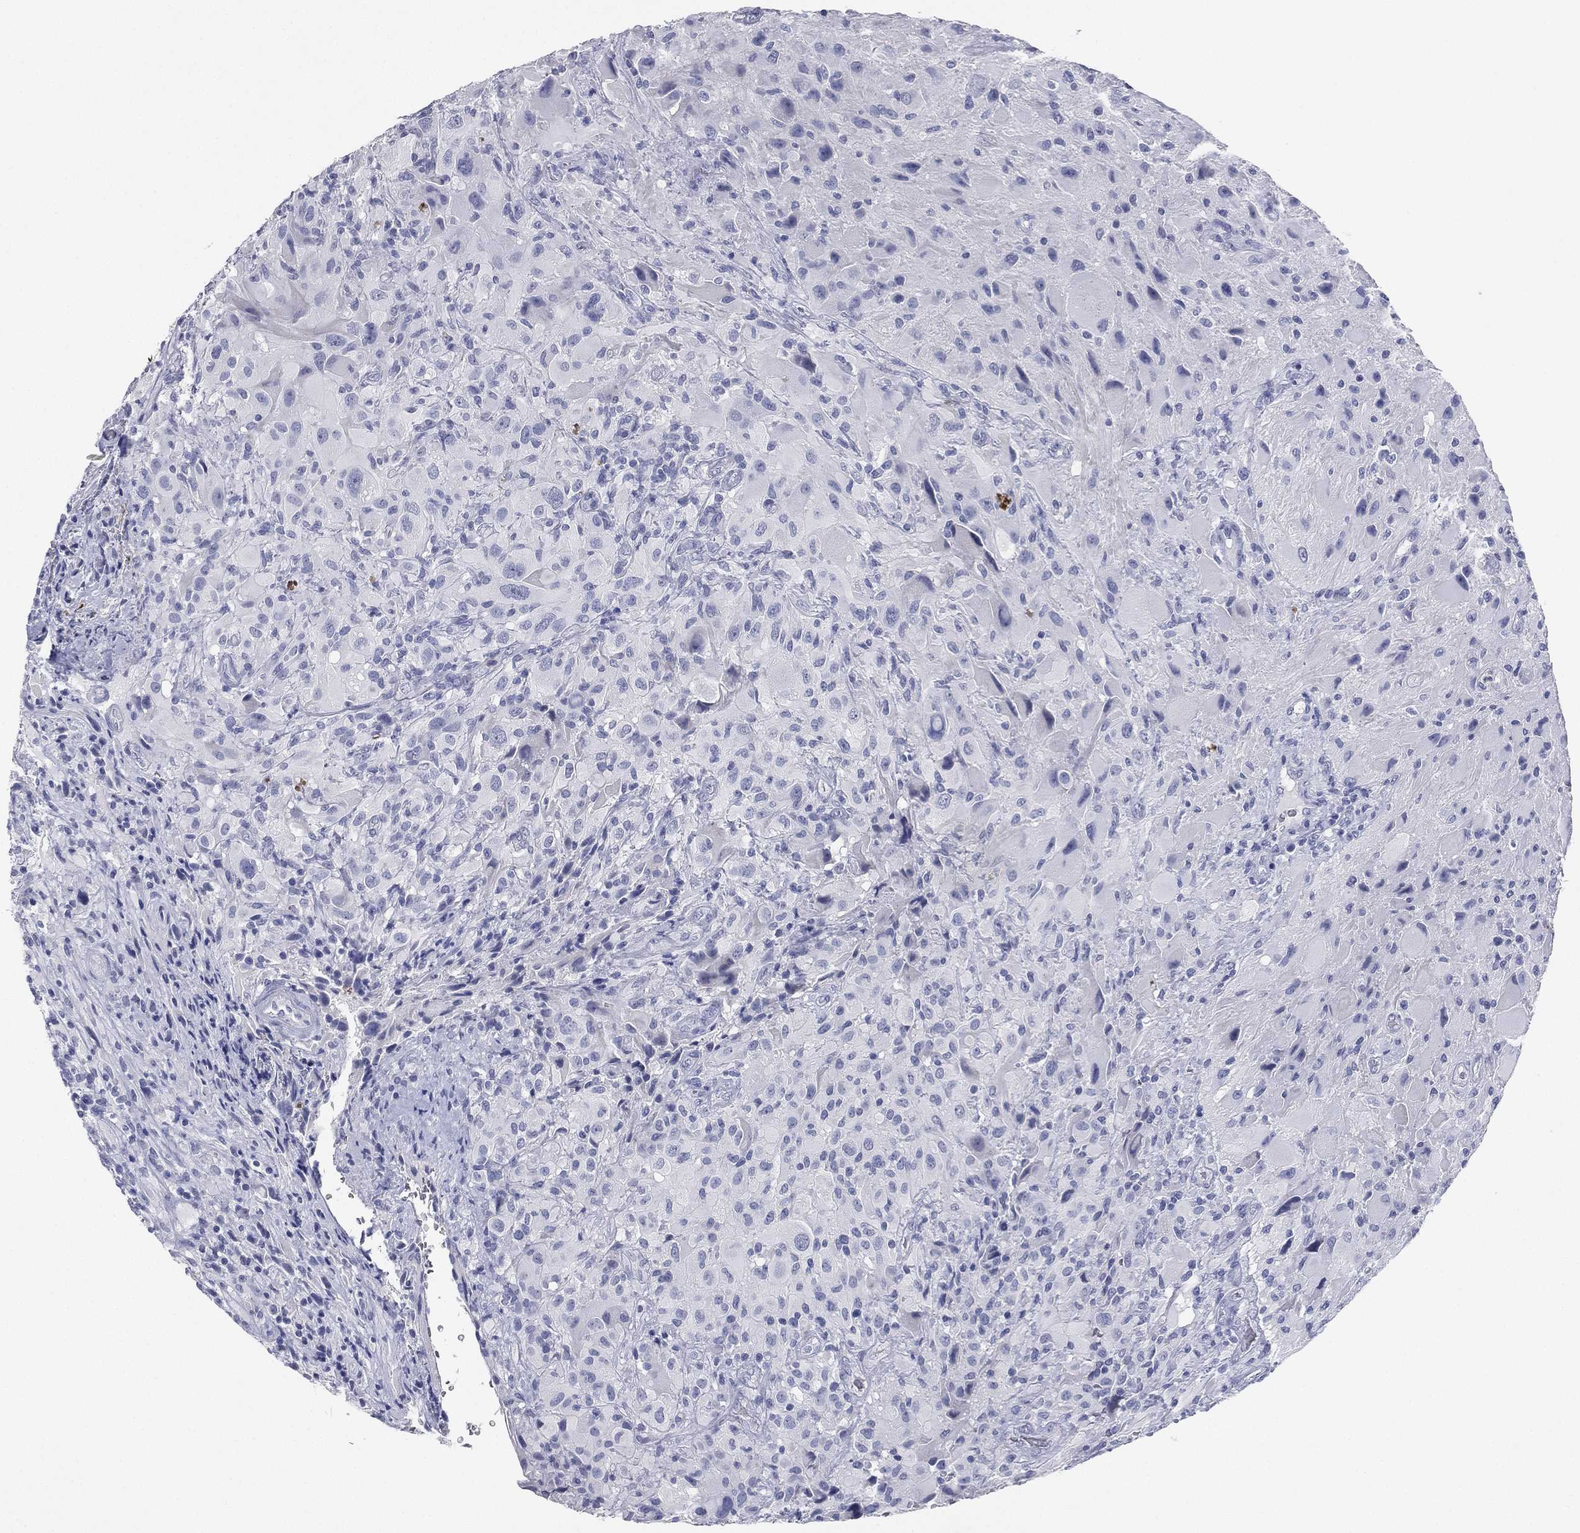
{"staining": {"intensity": "negative", "quantity": "none", "location": "none"}, "tissue": "glioma", "cell_type": "Tumor cells", "image_type": "cancer", "snomed": [{"axis": "morphology", "description": "Glioma, malignant, High grade"}, {"axis": "topography", "description": "Cerebral cortex"}], "caption": "DAB immunohistochemical staining of human malignant high-grade glioma demonstrates no significant expression in tumor cells. (DAB IHC visualized using brightfield microscopy, high magnification).", "gene": "KRT7", "patient": {"sex": "male", "age": 35}}